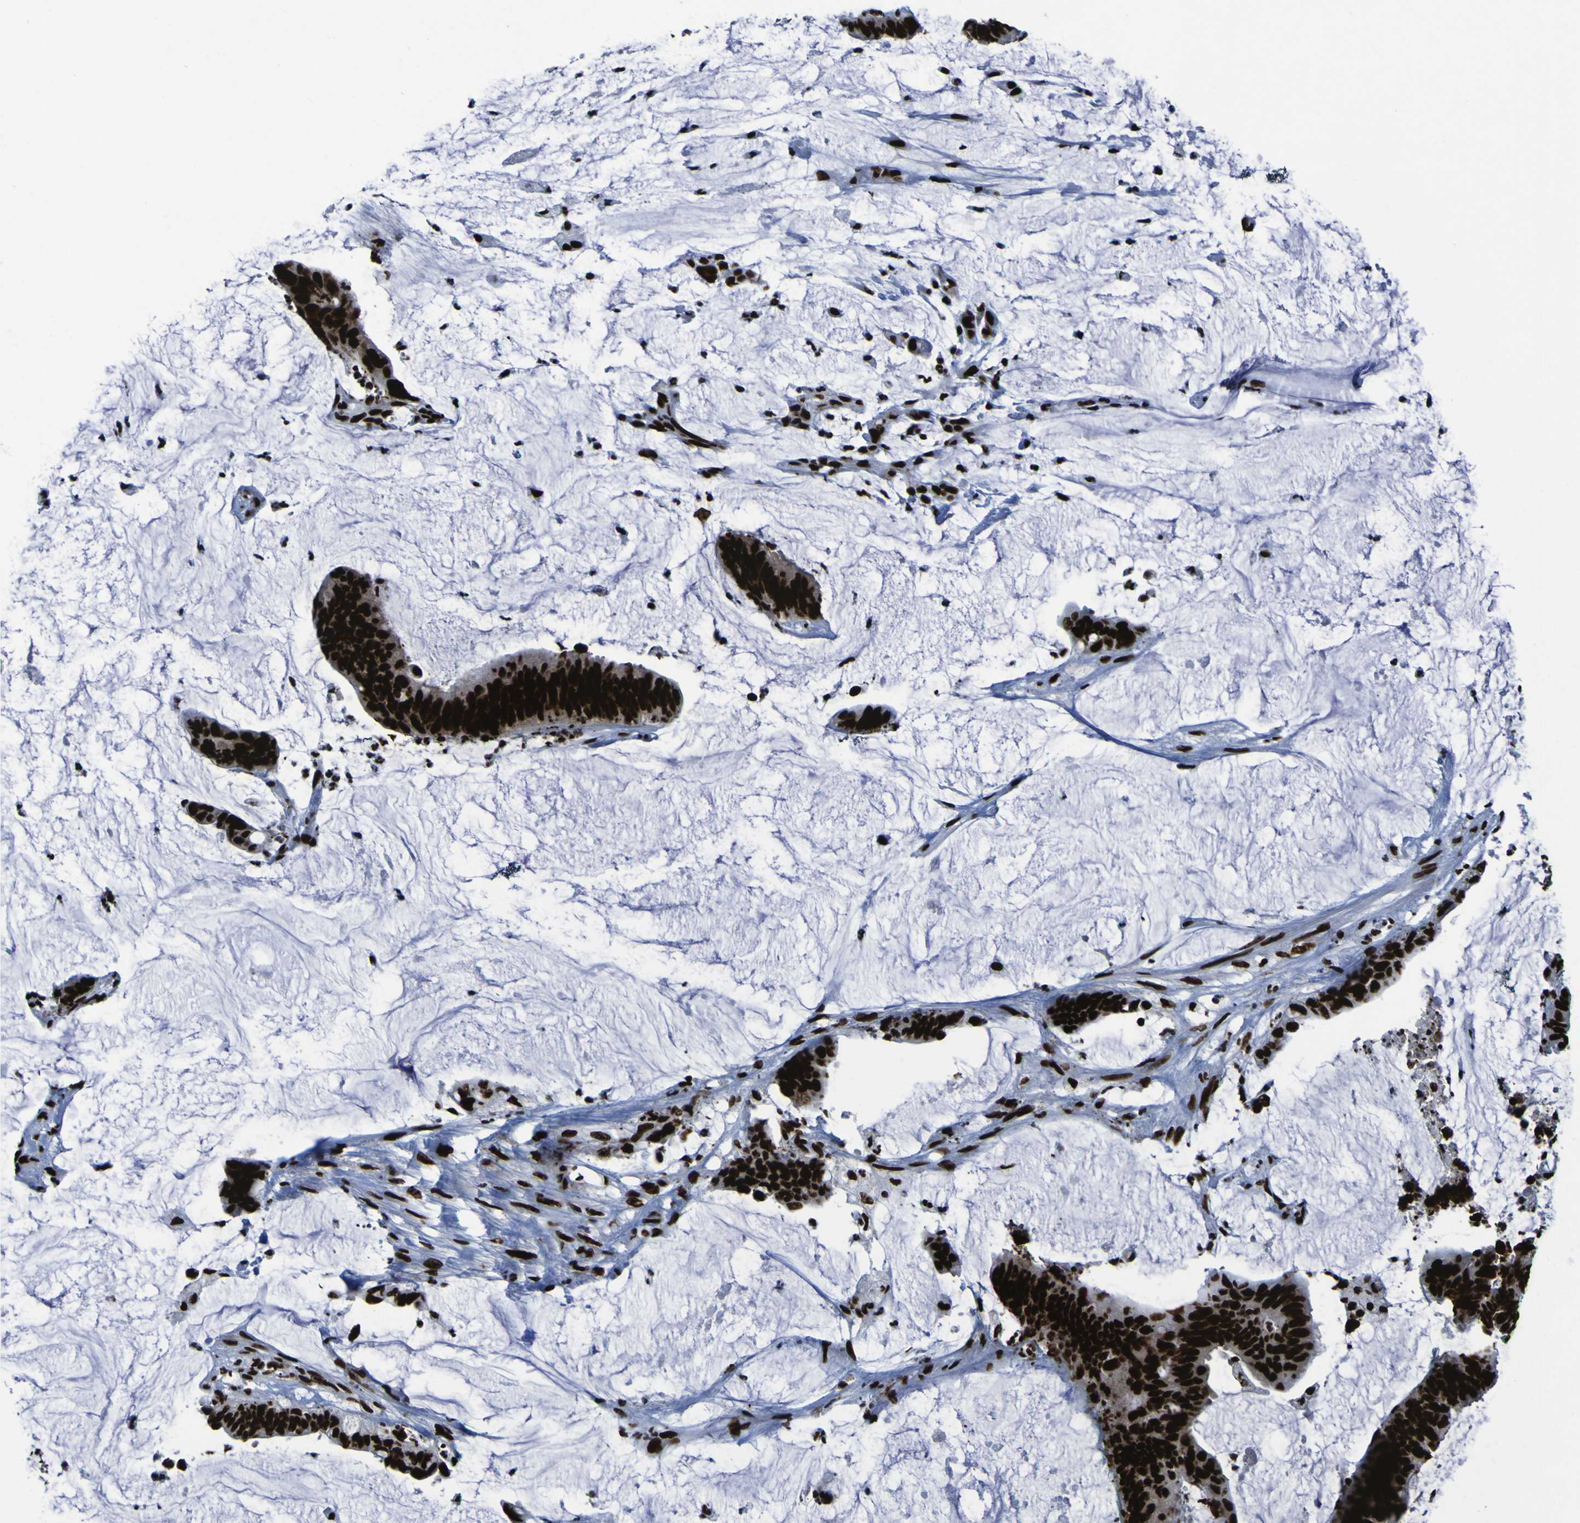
{"staining": {"intensity": "strong", "quantity": ">75%", "location": "nuclear"}, "tissue": "colorectal cancer", "cell_type": "Tumor cells", "image_type": "cancer", "snomed": [{"axis": "morphology", "description": "Adenocarcinoma, NOS"}, {"axis": "topography", "description": "Rectum"}], "caption": "DAB (3,3'-diaminobenzidine) immunohistochemical staining of colorectal cancer (adenocarcinoma) demonstrates strong nuclear protein expression in about >75% of tumor cells.", "gene": "NPM1", "patient": {"sex": "female", "age": 66}}